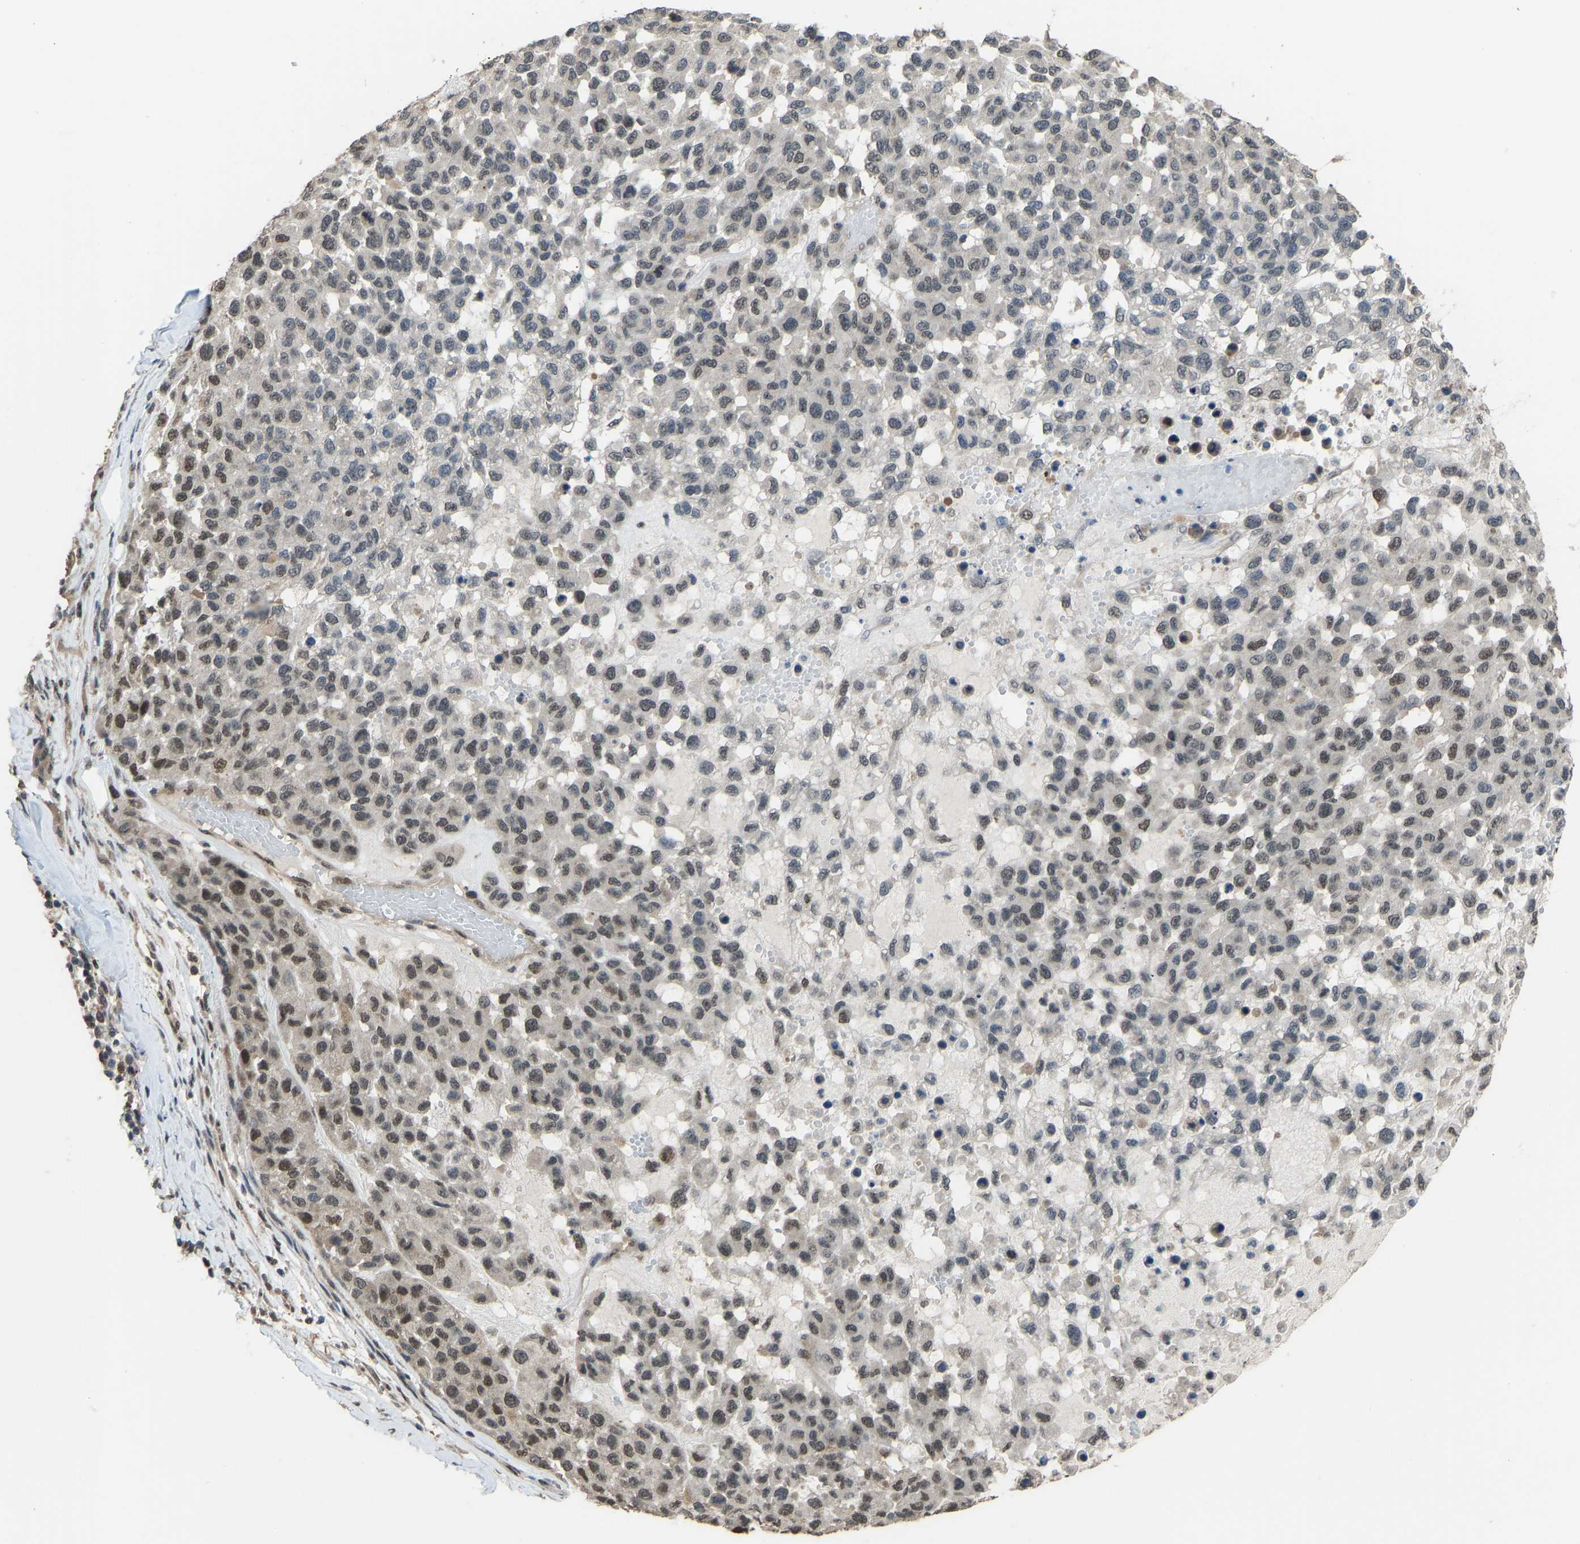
{"staining": {"intensity": "moderate", "quantity": "25%-75%", "location": "nuclear"}, "tissue": "melanoma", "cell_type": "Tumor cells", "image_type": "cancer", "snomed": [{"axis": "morphology", "description": "Malignant melanoma, NOS"}, {"axis": "topography", "description": "Skin"}], "caption": "This is an image of immunohistochemistry (IHC) staining of melanoma, which shows moderate staining in the nuclear of tumor cells.", "gene": "KPNA6", "patient": {"sex": "male", "age": 62}}